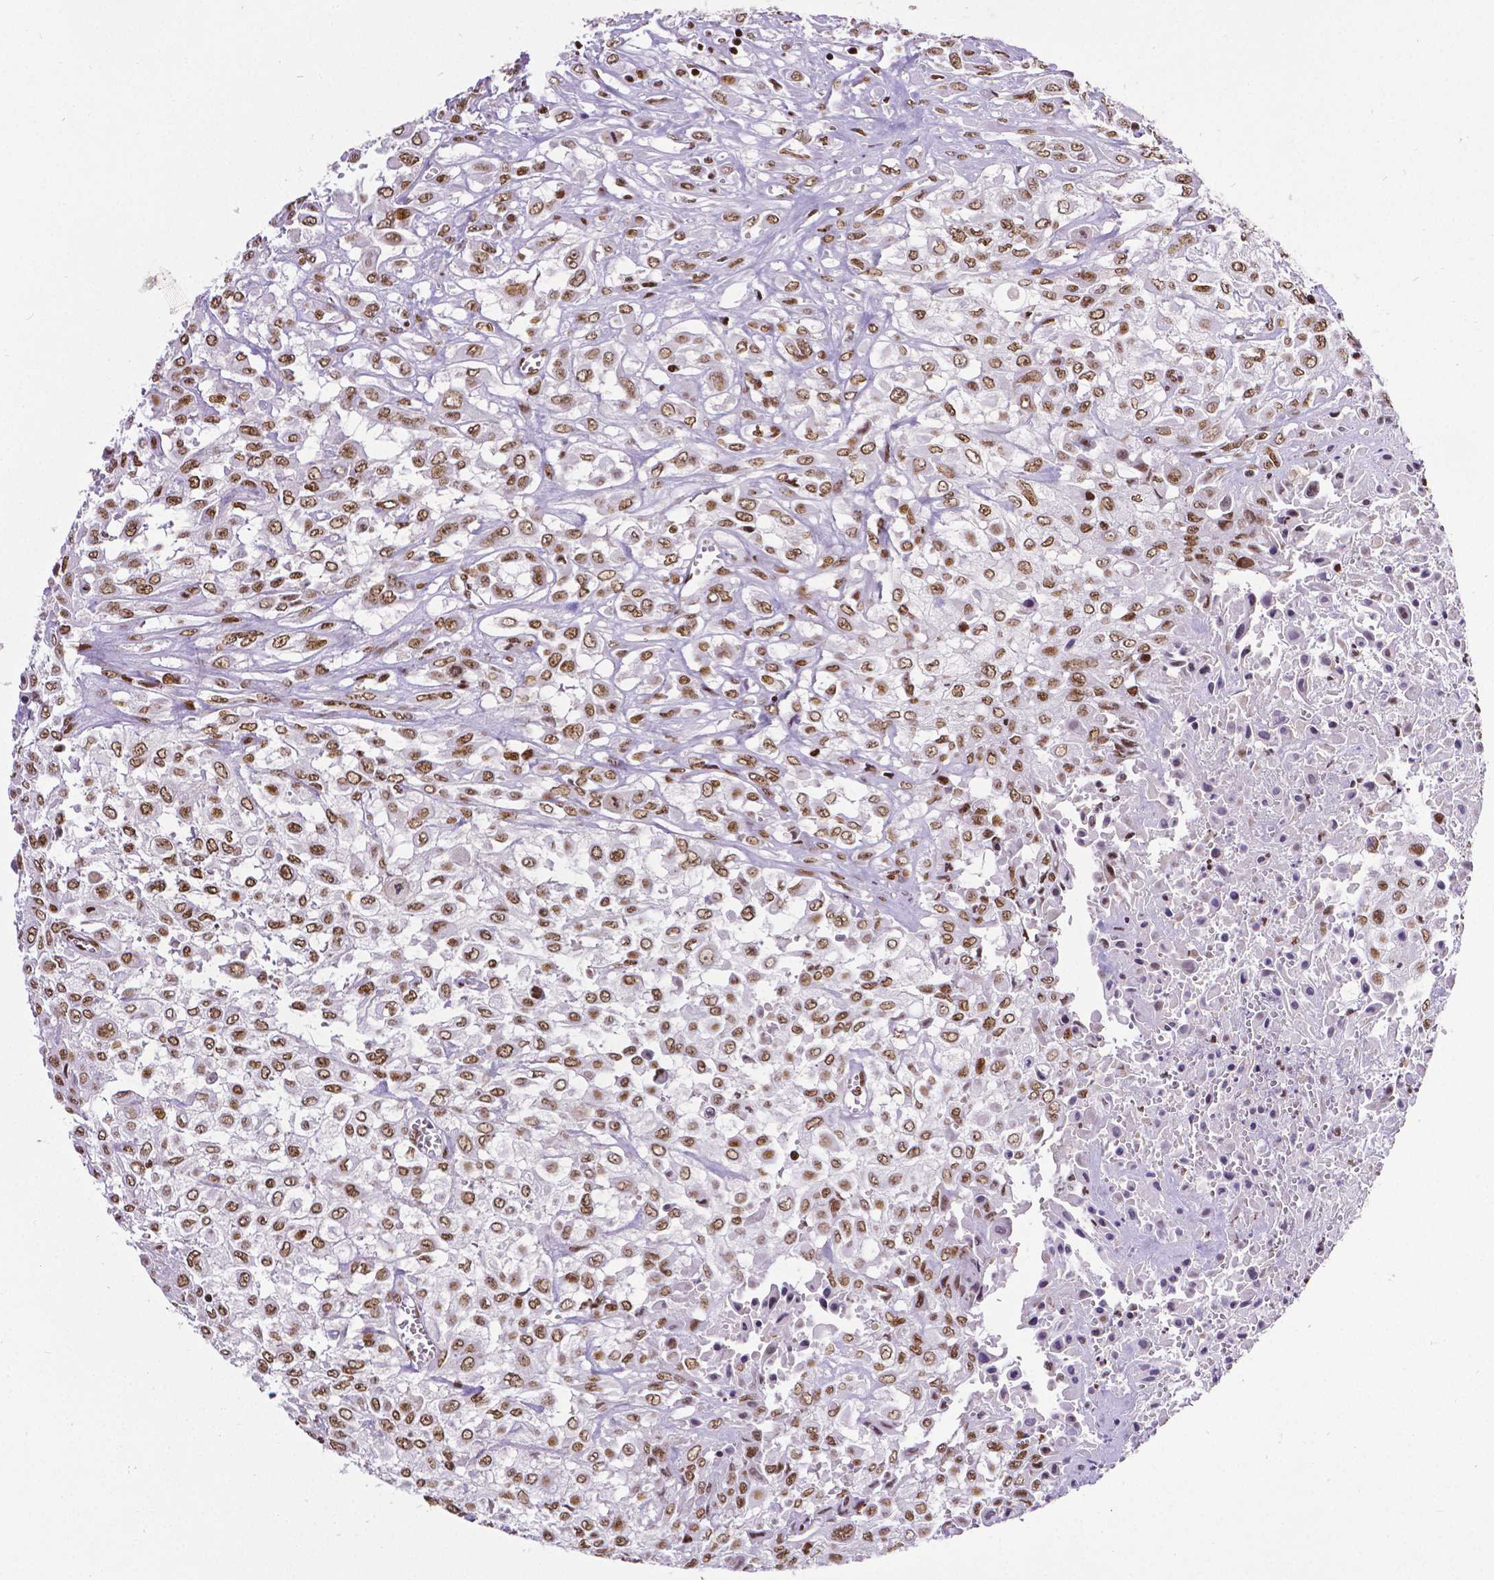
{"staining": {"intensity": "moderate", "quantity": ">75%", "location": "nuclear"}, "tissue": "urothelial cancer", "cell_type": "Tumor cells", "image_type": "cancer", "snomed": [{"axis": "morphology", "description": "Urothelial carcinoma, High grade"}, {"axis": "topography", "description": "Urinary bladder"}], "caption": "Tumor cells demonstrate moderate nuclear staining in about >75% of cells in urothelial carcinoma (high-grade). (DAB IHC with brightfield microscopy, high magnification).", "gene": "CTCF", "patient": {"sex": "male", "age": 57}}